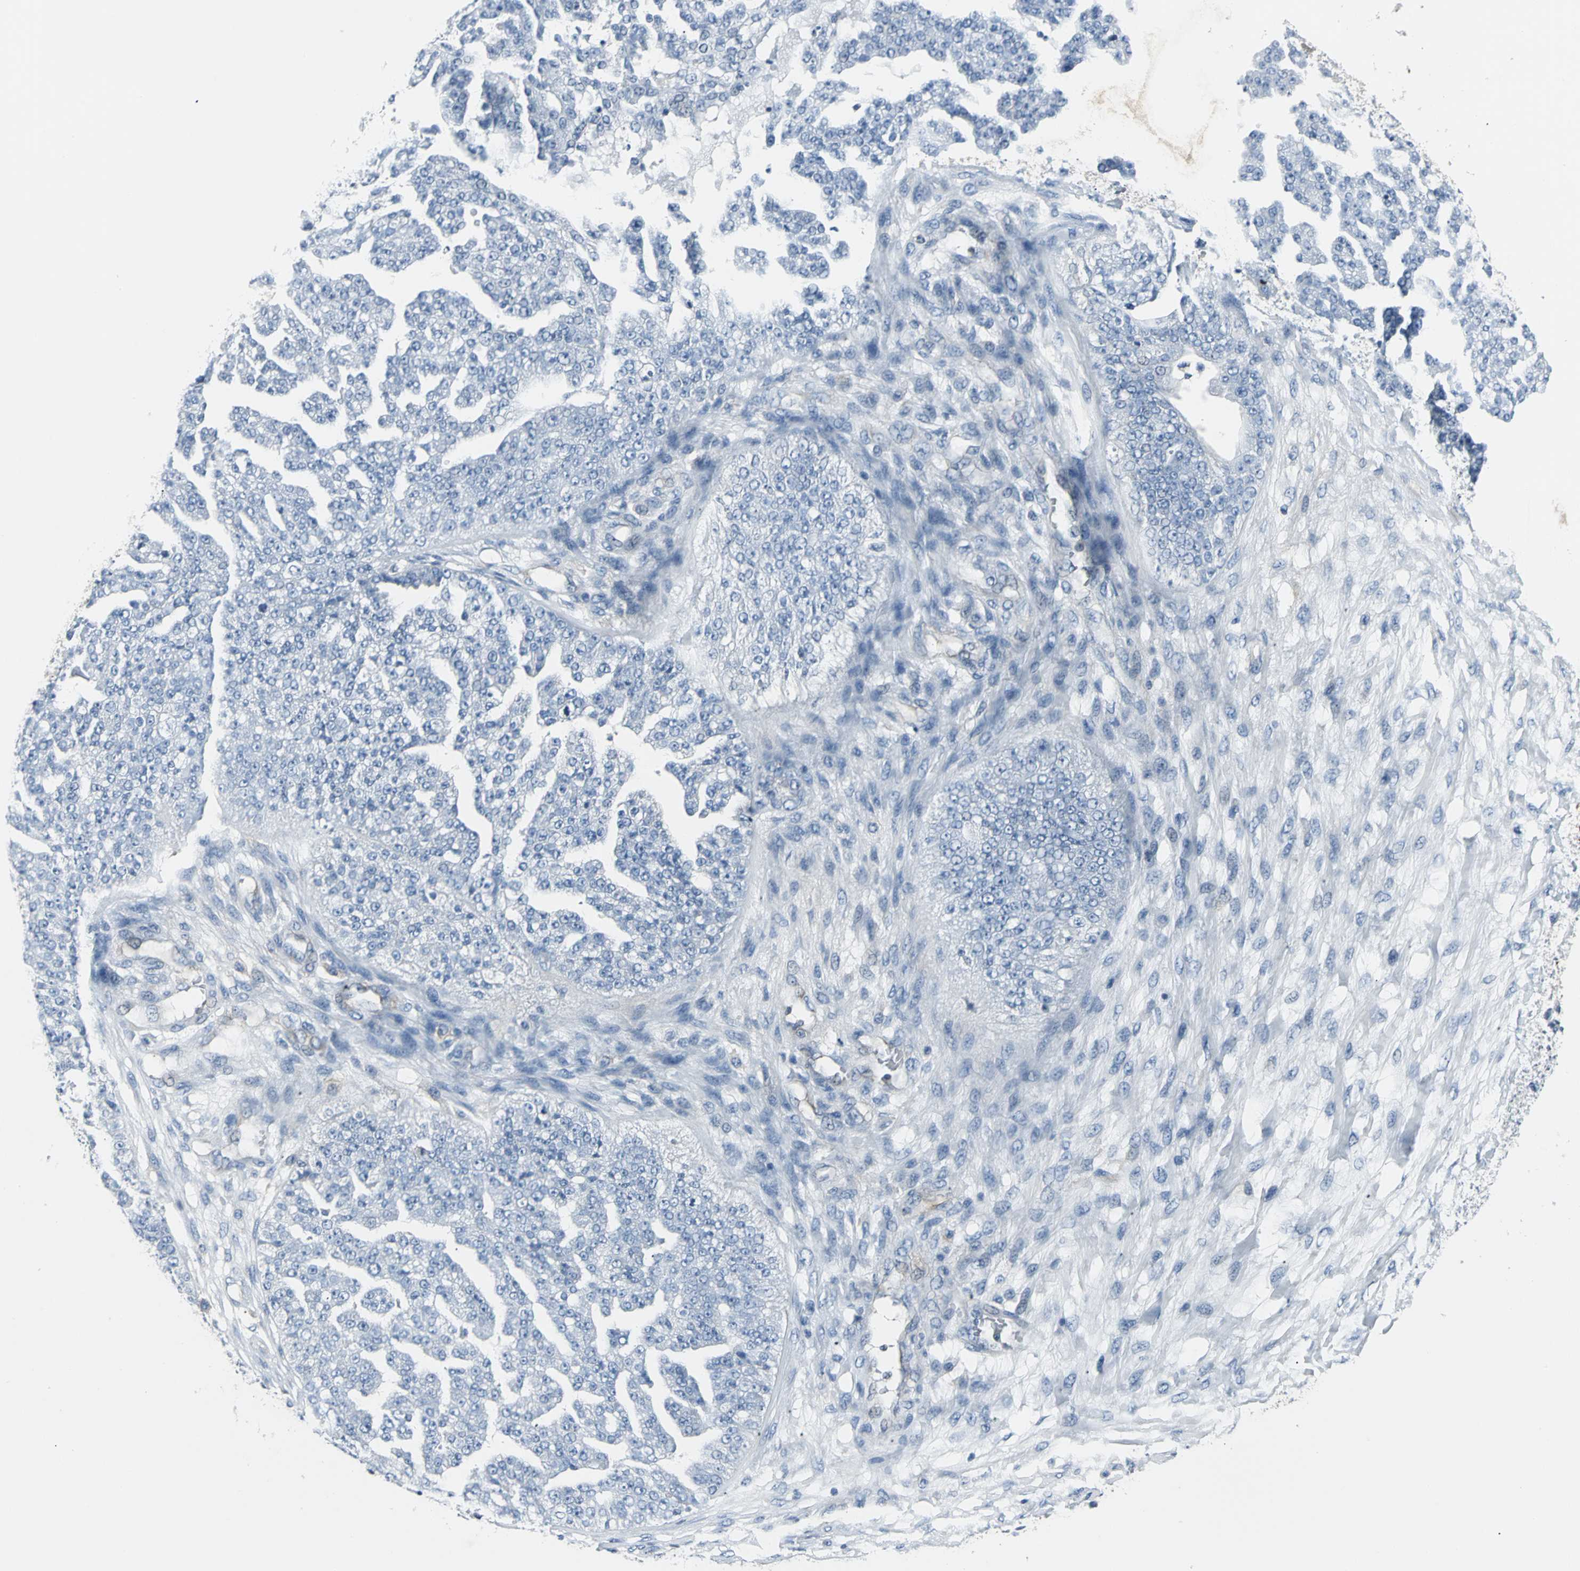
{"staining": {"intensity": "negative", "quantity": "none", "location": "none"}, "tissue": "ovarian cancer", "cell_type": "Tumor cells", "image_type": "cancer", "snomed": [{"axis": "morphology", "description": "Carcinoma, NOS"}, {"axis": "topography", "description": "Soft tissue"}, {"axis": "topography", "description": "Ovary"}], "caption": "A high-resolution photomicrograph shows immunohistochemistry staining of ovarian carcinoma, which displays no significant staining in tumor cells.", "gene": "IQGAP2", "patient": {"sex": "female", "age": 54}}